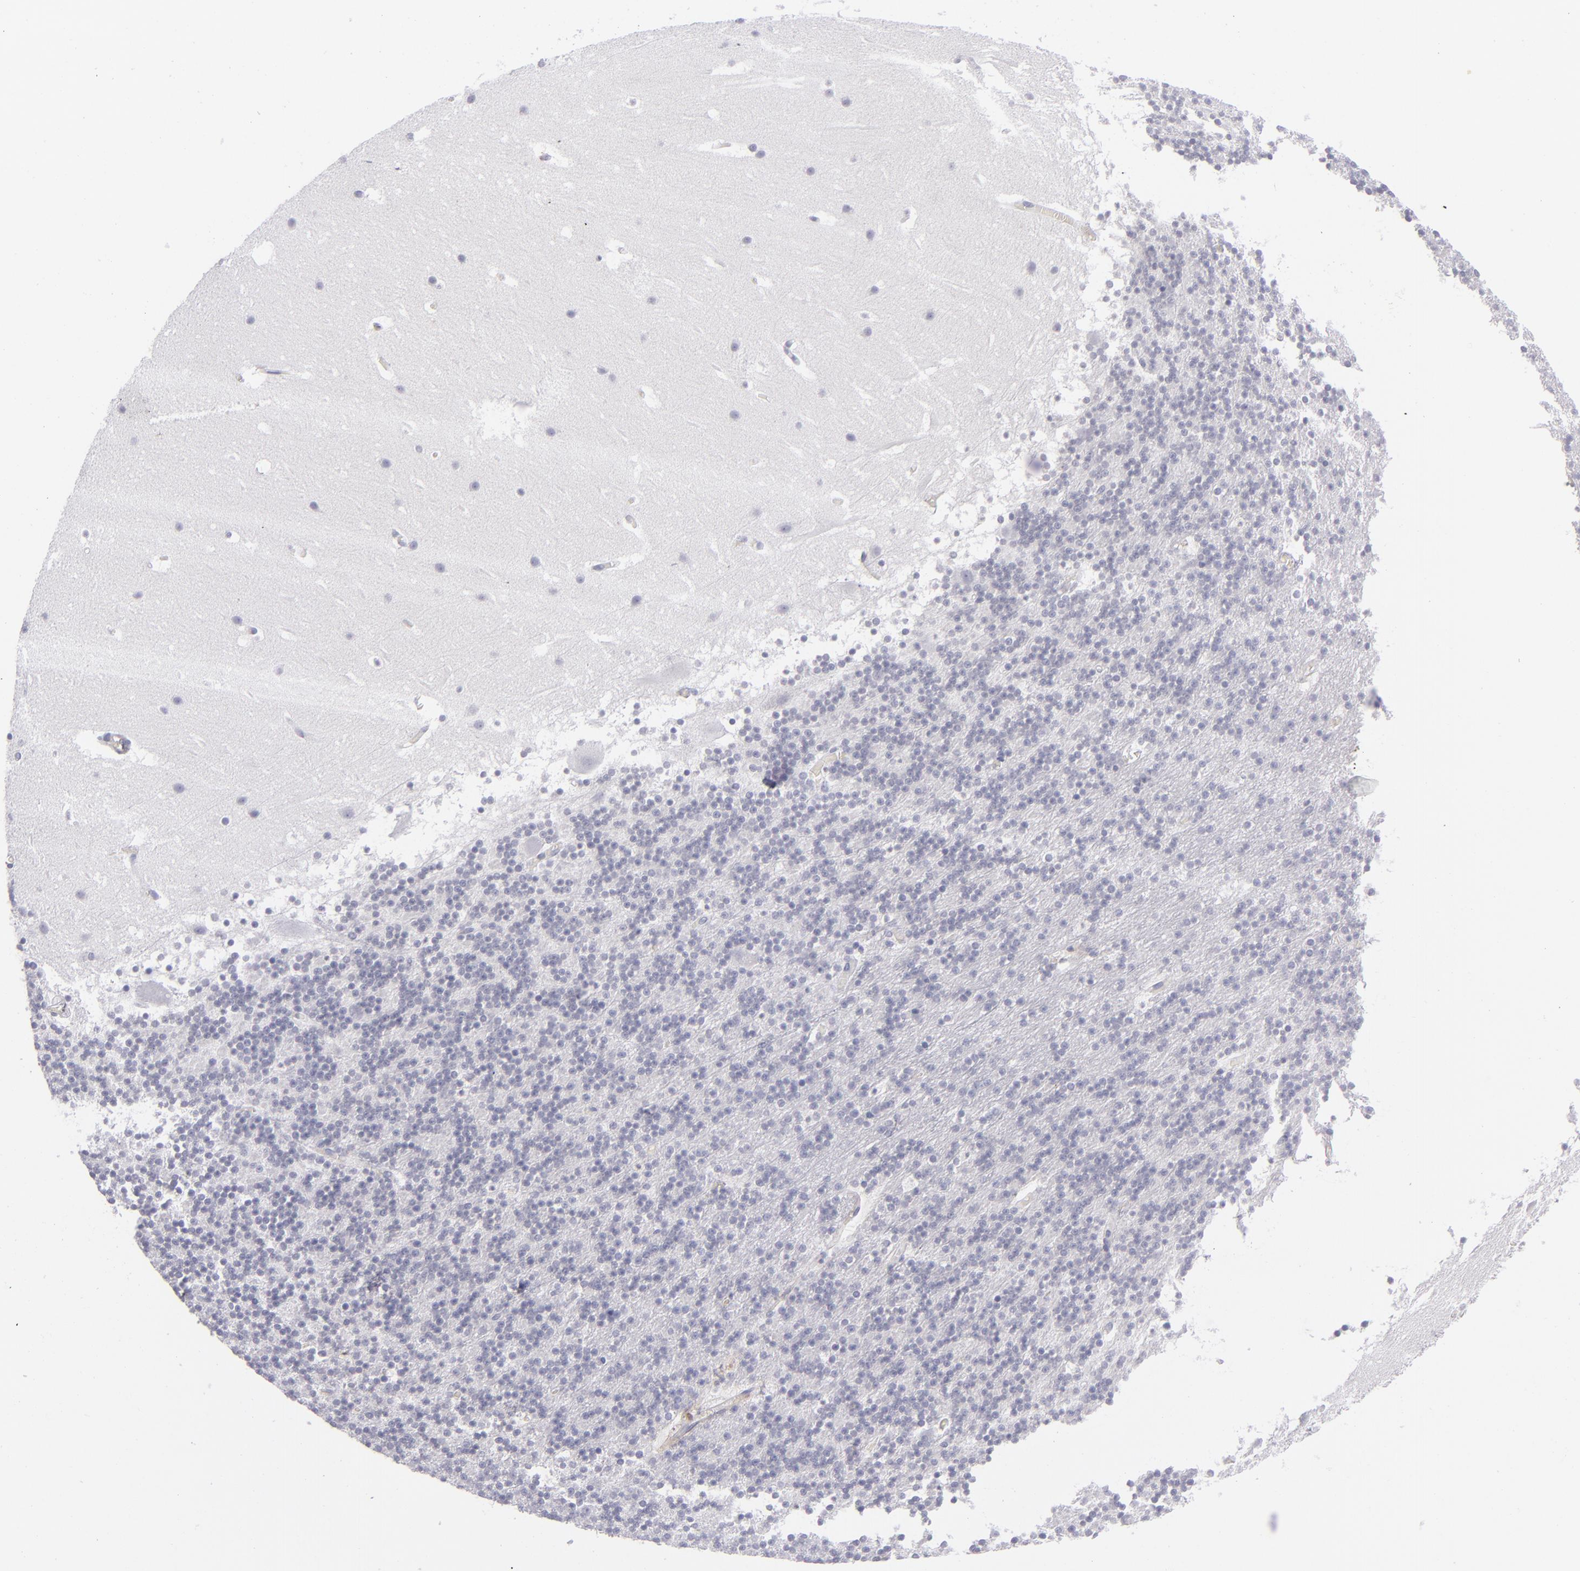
{"staining": {"intensity": "negative", "quantity": "none", "location": "none"}, "tissue": "cerebellum", "cell_type": "Cells in granular layer", "image_type": "normal", "snomed": [{"axis": "morphology", "description": "Normal tissue, NOS"}, {"axis": "topography", "description": "Cerebellum"}], "caption": "Immunohistochemical staining of unremarkable cerebellum shows no significant positivity in cells in granular layer. The staining is performed using DAB brown chromogen with nuclei counter-stained in using hematoxylin.", "gene": "ITGB4", "patient": {"sex": "male", "age": 45}}